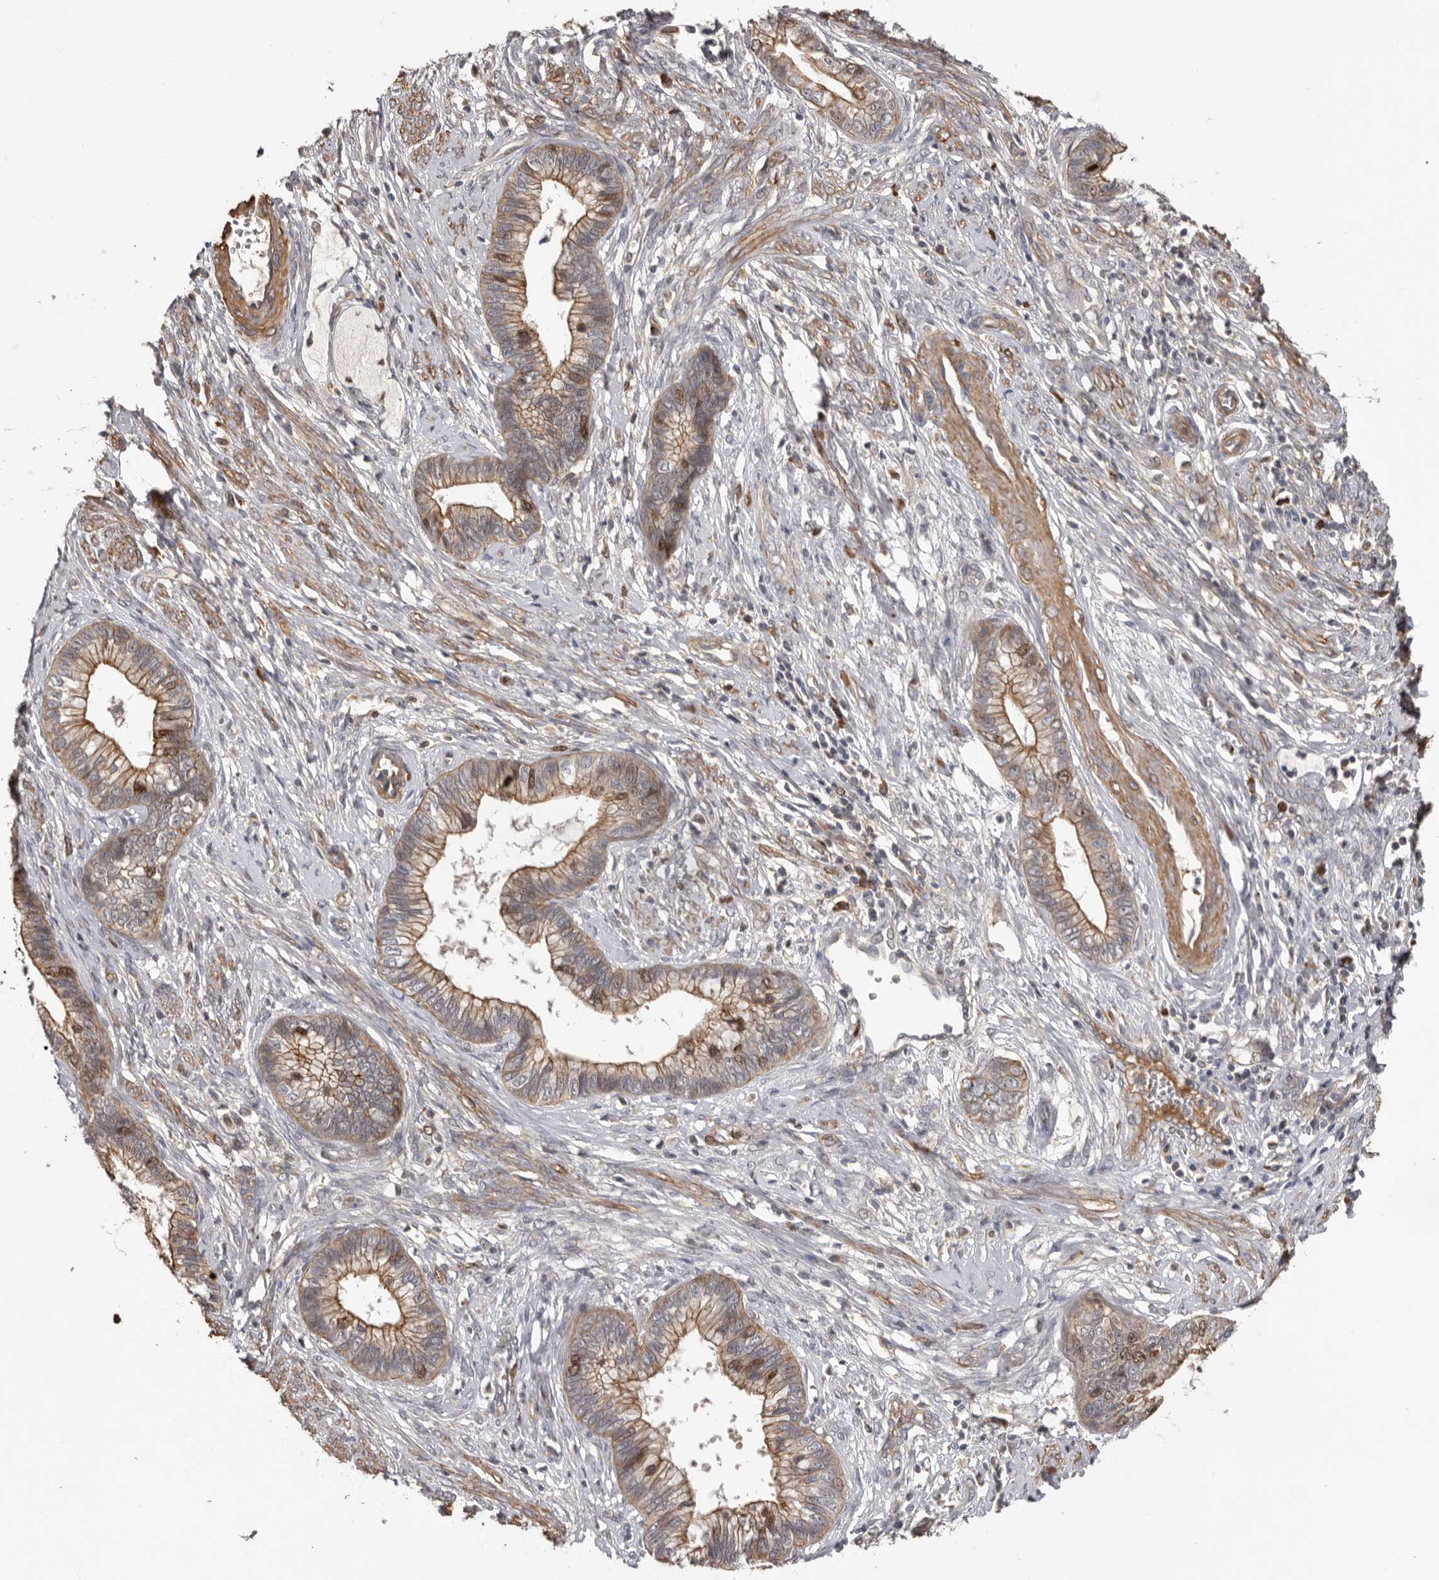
{"staining": {"intensity": "moderate", "quantity": ">75%", "location": "cytoplasmic/membranous,nuclear"}, "tissue": "cervical cancer", "cell_type": "Tumor cells", "image_type": "cancer", "snomed": [{"axis": "morphology", "description": "Adenocarcinoma, NOS"}, {"axis": "topography", "description": "Cervix"}], "caption": "Brown immunohistochemical staining in cervical cancer (adenocarcinoma) demonstrates moderate cytoplasmic/membranous and nuclear staining in approximately >75% of tumor cells. (Stains: DAB (3,3'-diaminobenzidine) in brown, nuclei in blue, Microscopy: brightfield microscopy at high magnification).", "gene": "CDCA8", "patient": {"sex": "female", "age": 44}}